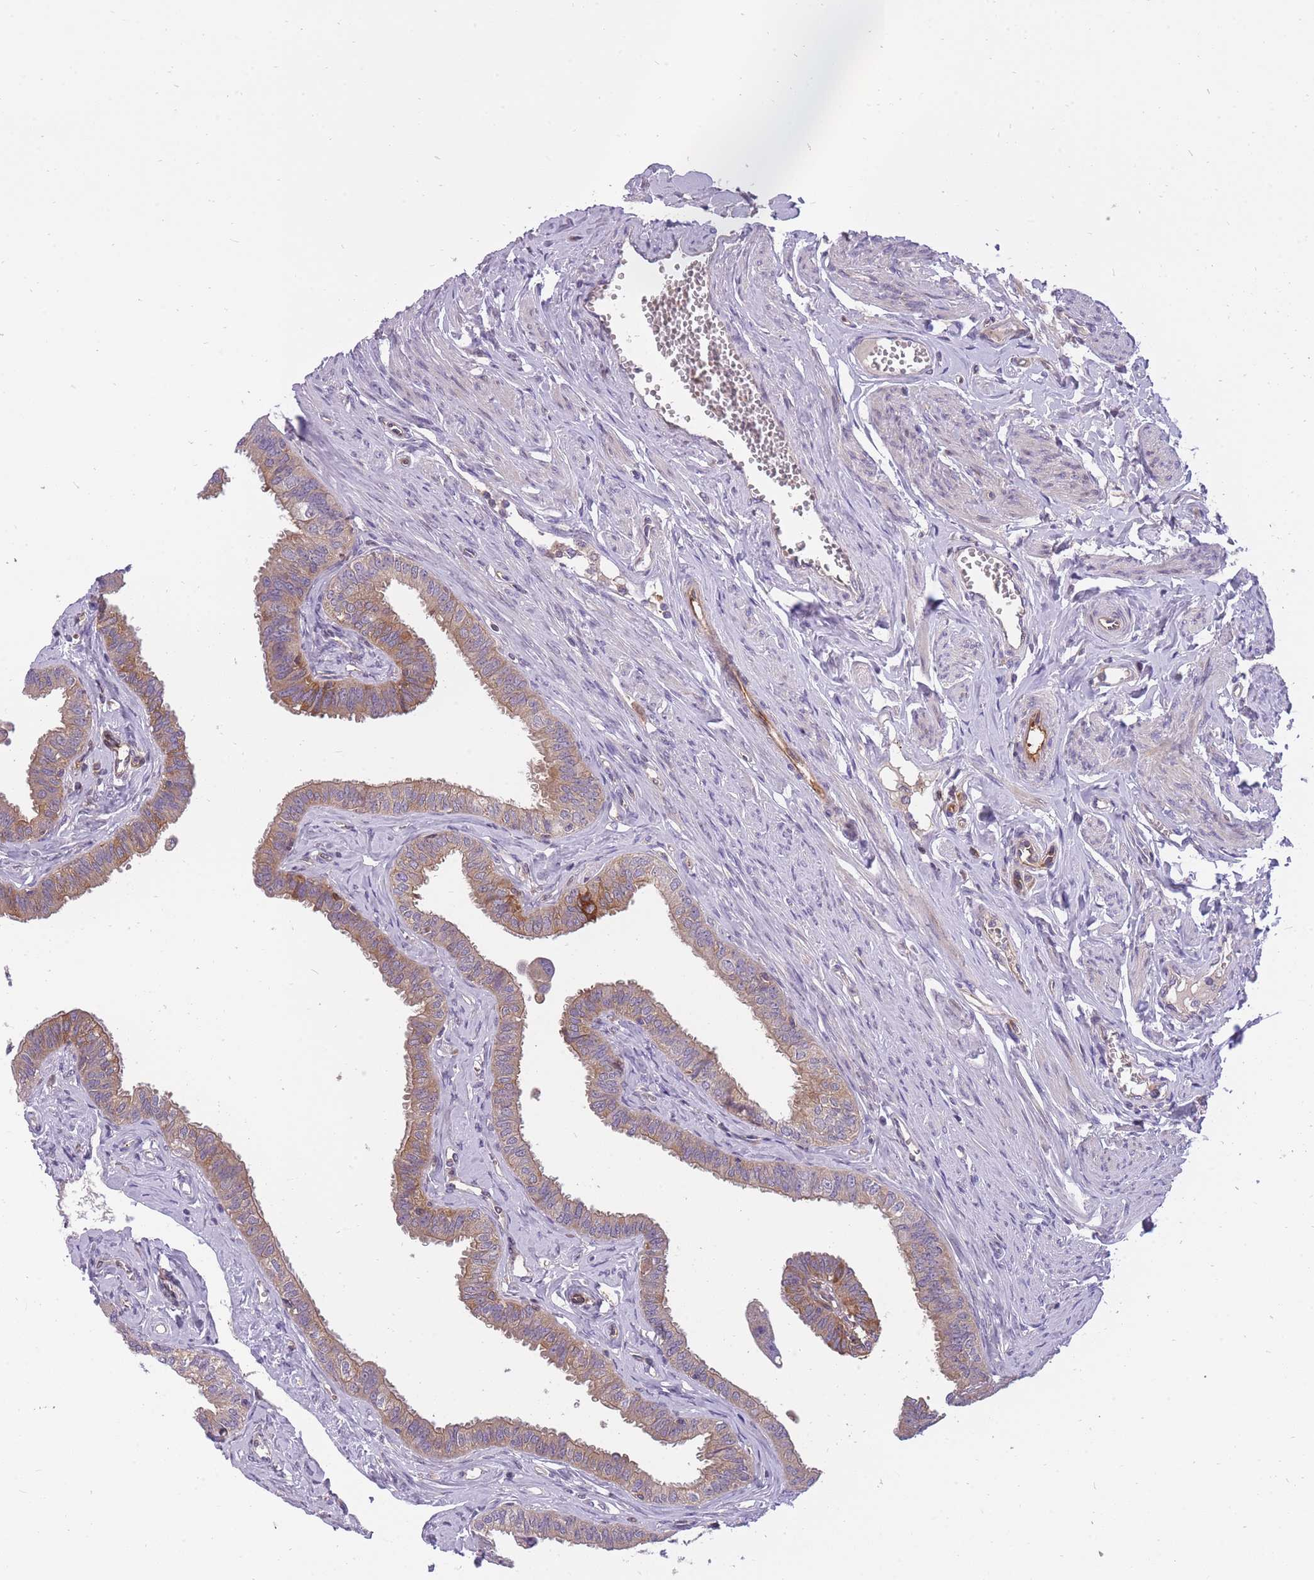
{"staining": {"intensity": "moderate", "quantity": "25%-75%", "location": "cytoplasmic/membranous"}, "tissue": "fallopian tube", "cell_type": "Glandular cells", "image_type": "normal", "snomed": [{"axis": "morphology", "description": "Normal tissue, NOS"}, {"axis": "morphology", "description": "Carcinoma, NOS"}, {"axis": "topography", "description": "Fallopian tube"}, {"axis": "topography", "description": "Ovary"}], "caption": "Glandular cells exhibit medium levels of moderate cytoplasmic/membranous expression in approximately 25%-75% of cells in unremarkable human fallopian tube.", "gene": "CRYGN", "patient": {"sex": "female", "age": 59}}